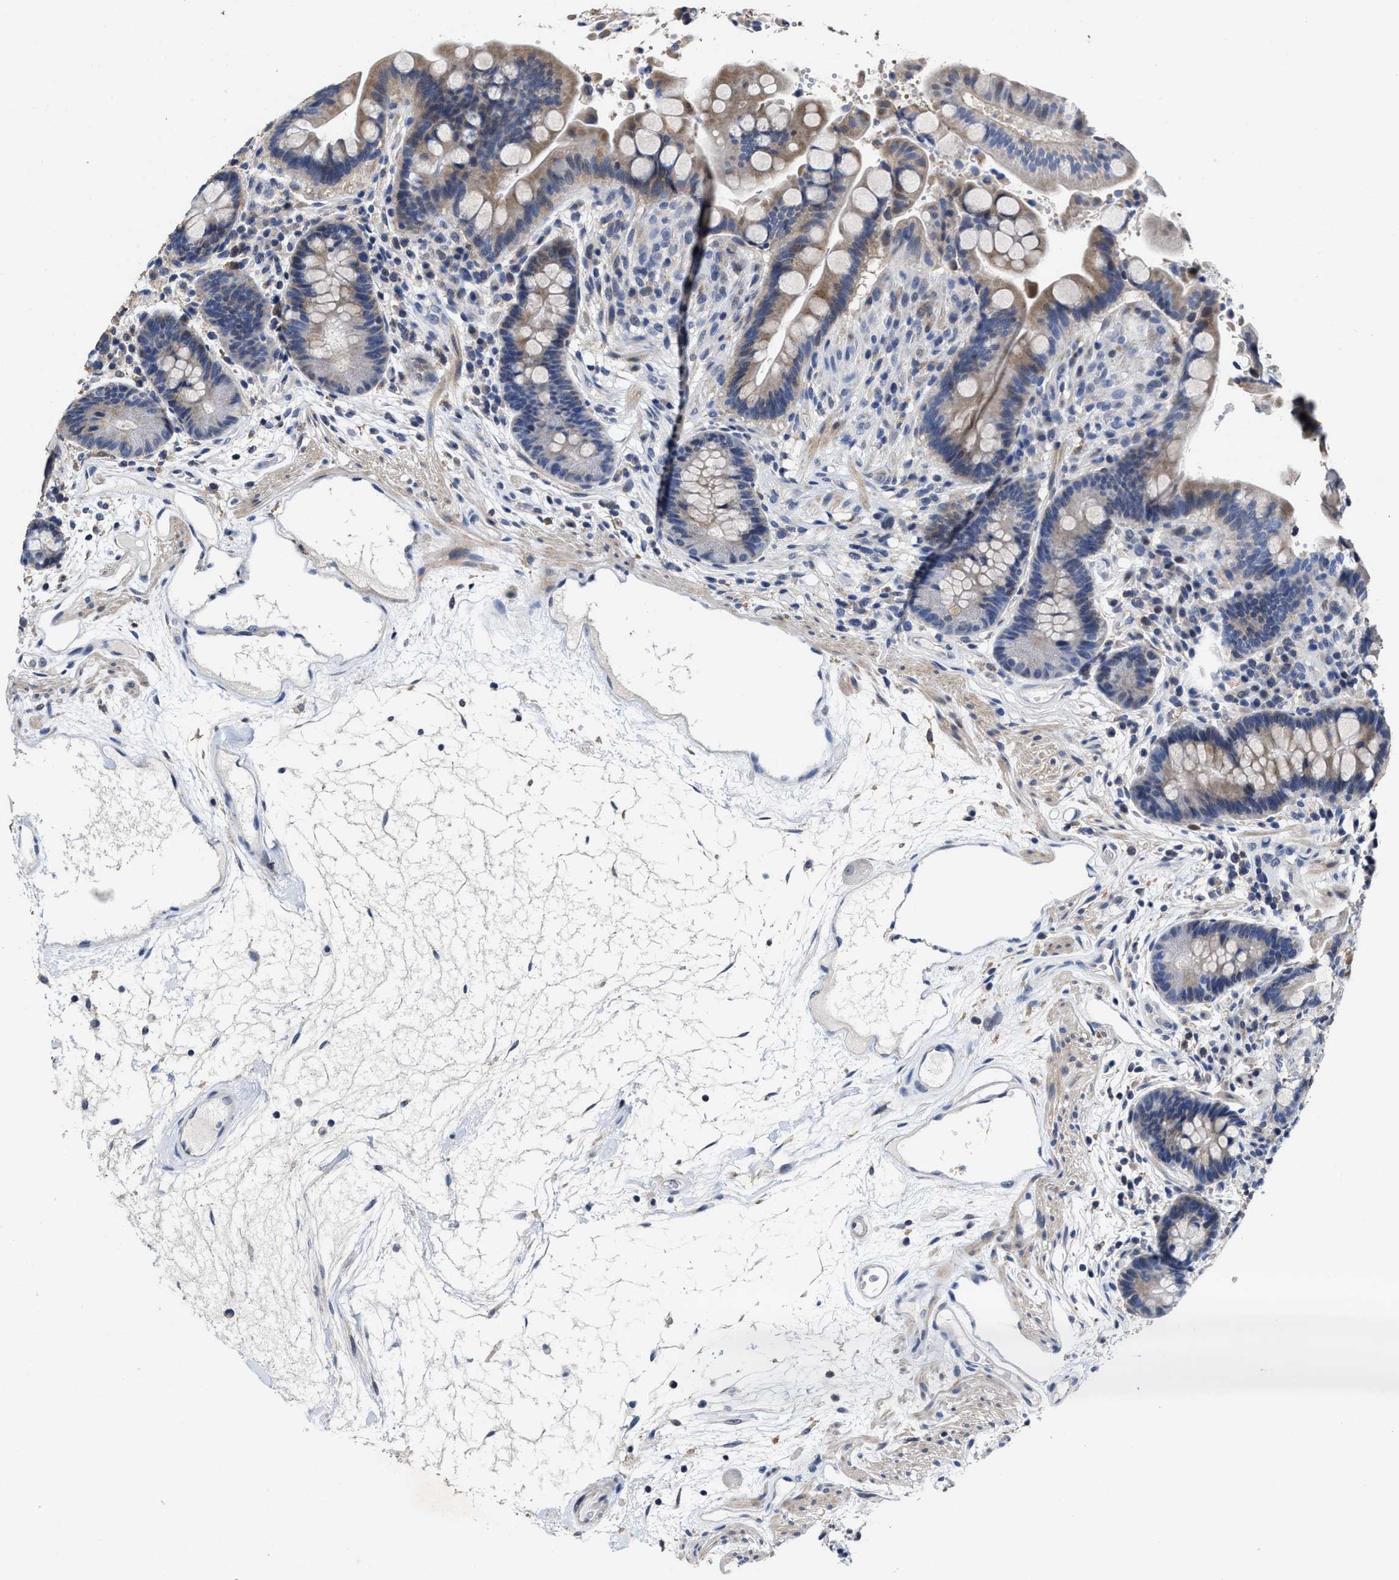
{"staining": {"intensity": "negative", "quantity": "none", "location": "none"}, "tissue": "colon", "cell_type": "Endothelial cells", "image_type": "normal", "snomed": [{"axis": "morphology", "description": "Normal tissue, NOS"}, {"axis": "topography", "description": "Colon"}], "caption": "Endothelial cells are negative for brown protein staining in benign colon. (Immunohistochemistry (ihc), brightfield microscopy, high magnification).", "gene": "ZFAT", "patient": {"sex": "male", "age": 73}}